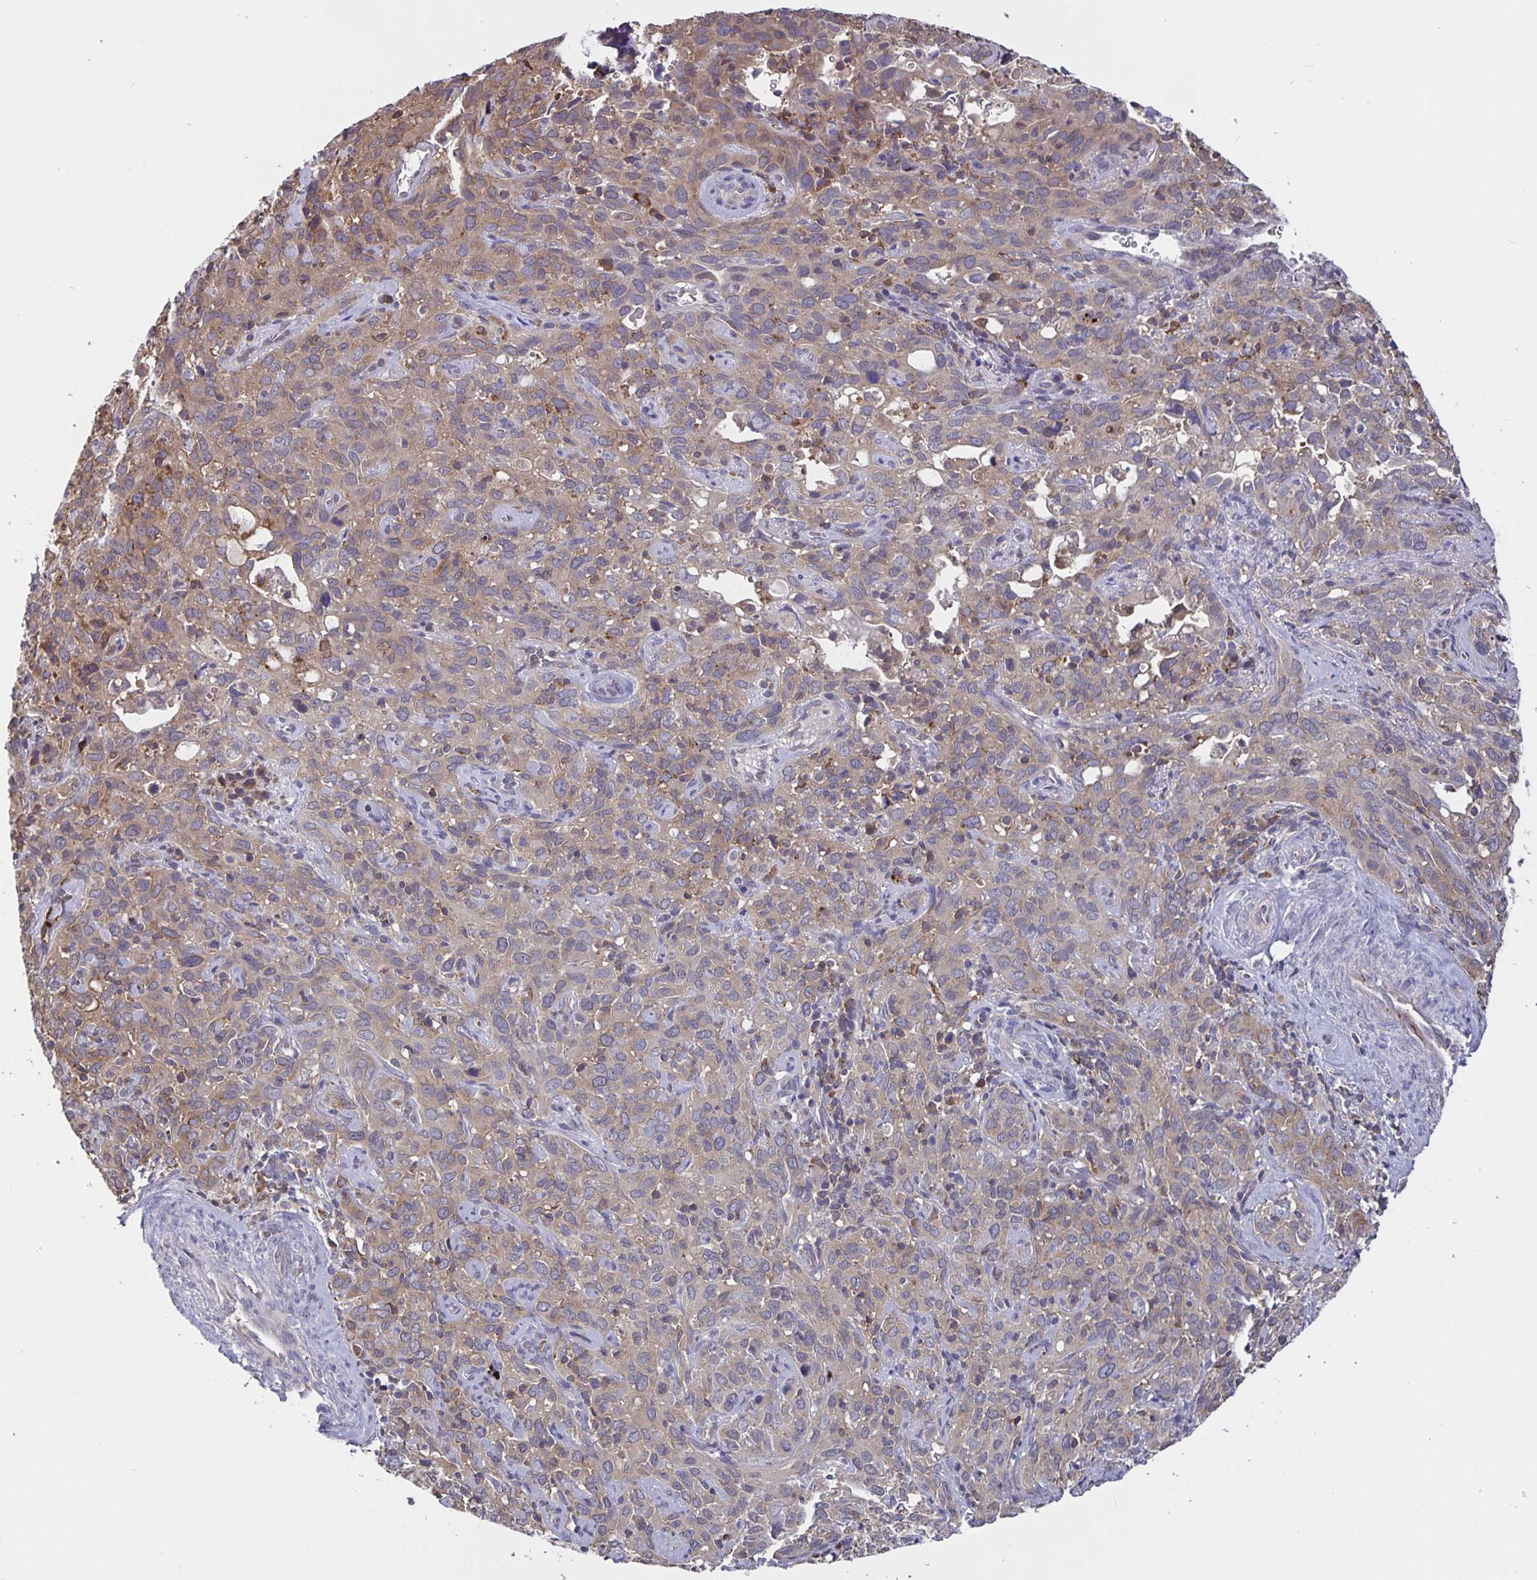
{"staining": {"intensity": "weak", "quantity": ">75%", "location": "cytoplasmic/membranous"}, "tissue": "cervical cancer", "cell_type": "Tumor cells", "image_type": "cancer", "snomed": [{"axis": "morphology", "description": "Normal tissue, NOS"}, {"axis": "morphology", "description": "Squamous cell carcinoma, NOS"}, {"axis": "topography", "description": "Cervix"}], "caption": "DAB immunohistochemical staining of human cervical cancer (squamous cell carcinoma) shows weak cytoplasmic/membranous protein staining in approximately >75% of tumor cells.", "gene": "FEM1C", "patient": {"sex": "female", "age": 51}}